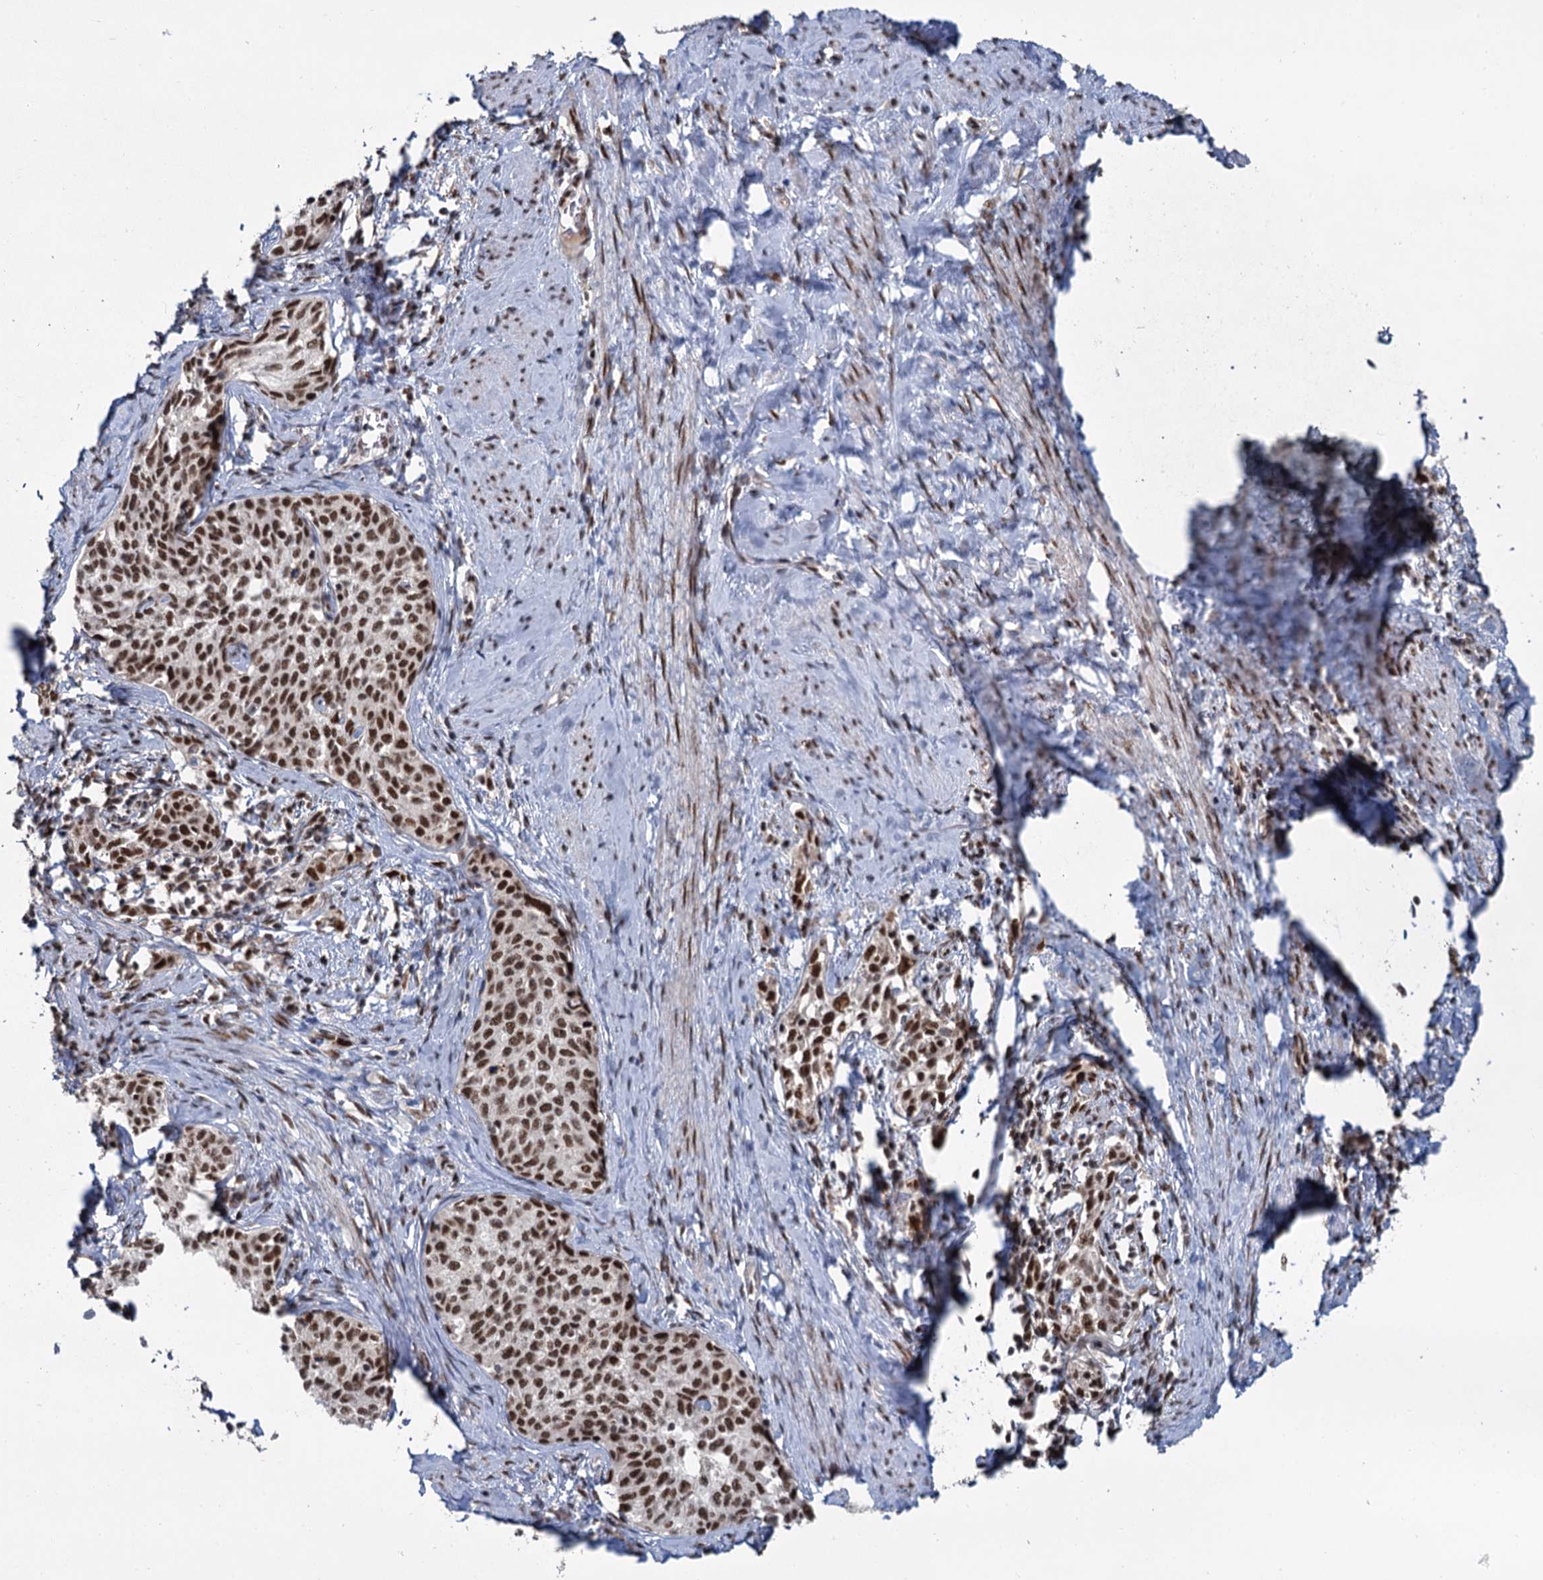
{"staining": {"intensity": "moderate", "quantity": ">75%", "location": "nuclear"}, "tissue": "cervical cancer", "cell_type": "Tumor cells", "image_type": "cancer", "snomed": [{"axis": "morphology", "description": "Squamous cell carcinoma, NOS"}, {"axis": "morphology", "description": "Adenocarcinoma, NOS"}, {"axis": "topography", "description": "Cervix"}], "caption": "Tumor cells show medium levels of moderate nuclear positivity in approximately >75% of cells in human adenocarcinoma (cervical). (IHC, brightfield microscopy, high magnification).", "gene": "WBP4", "patient": {"sex": "female", "age": 52}}